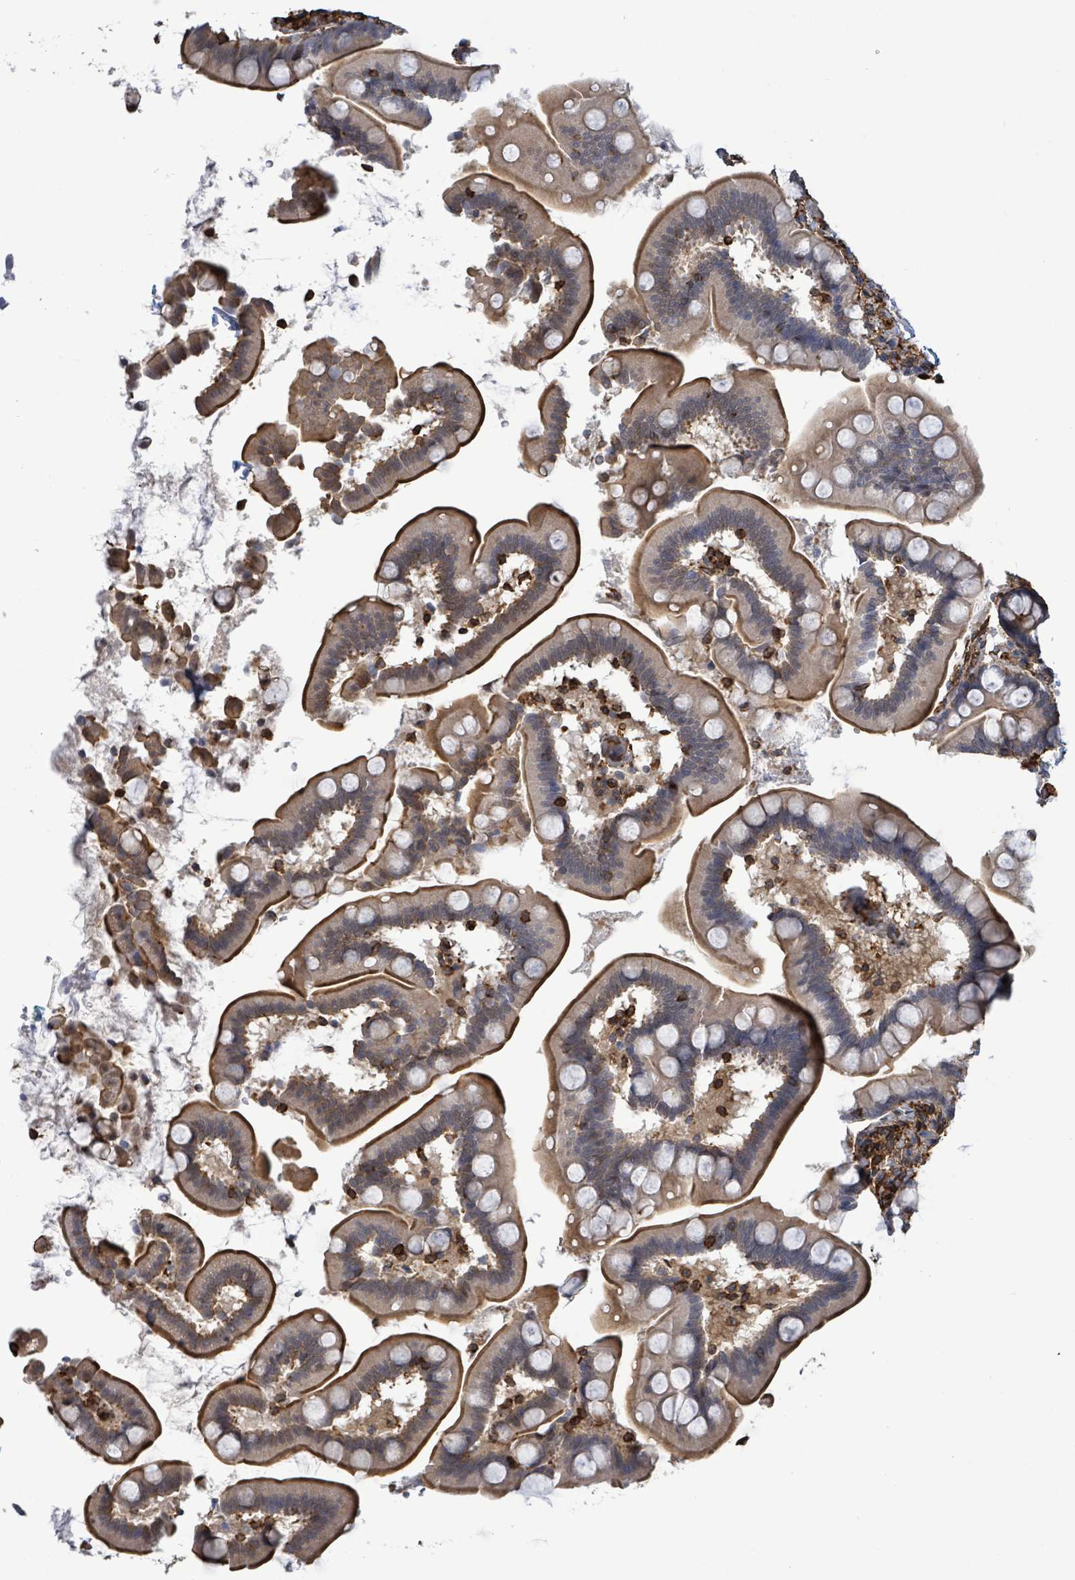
{"staining": {"intensity": "moderate", "quantity": ">75%", "location": "cytoplasmic/membranous"}, "tissue": "small intestine", "cell_type": "Glandular cells", "image_type": "normal", "snomed": [{"axis": "morphology", "description": "Normal tissue, NOS"}, {"axis": "topography", "description": "Small intestine"}], "caption": "Protein expression analysis of benign human small intestine reveals moderate cytoplasmic/membranous expression in about >75% of glandular cells.", "gene": "PRKRIP1", "patient": {"sex": "female", "age": 64}}